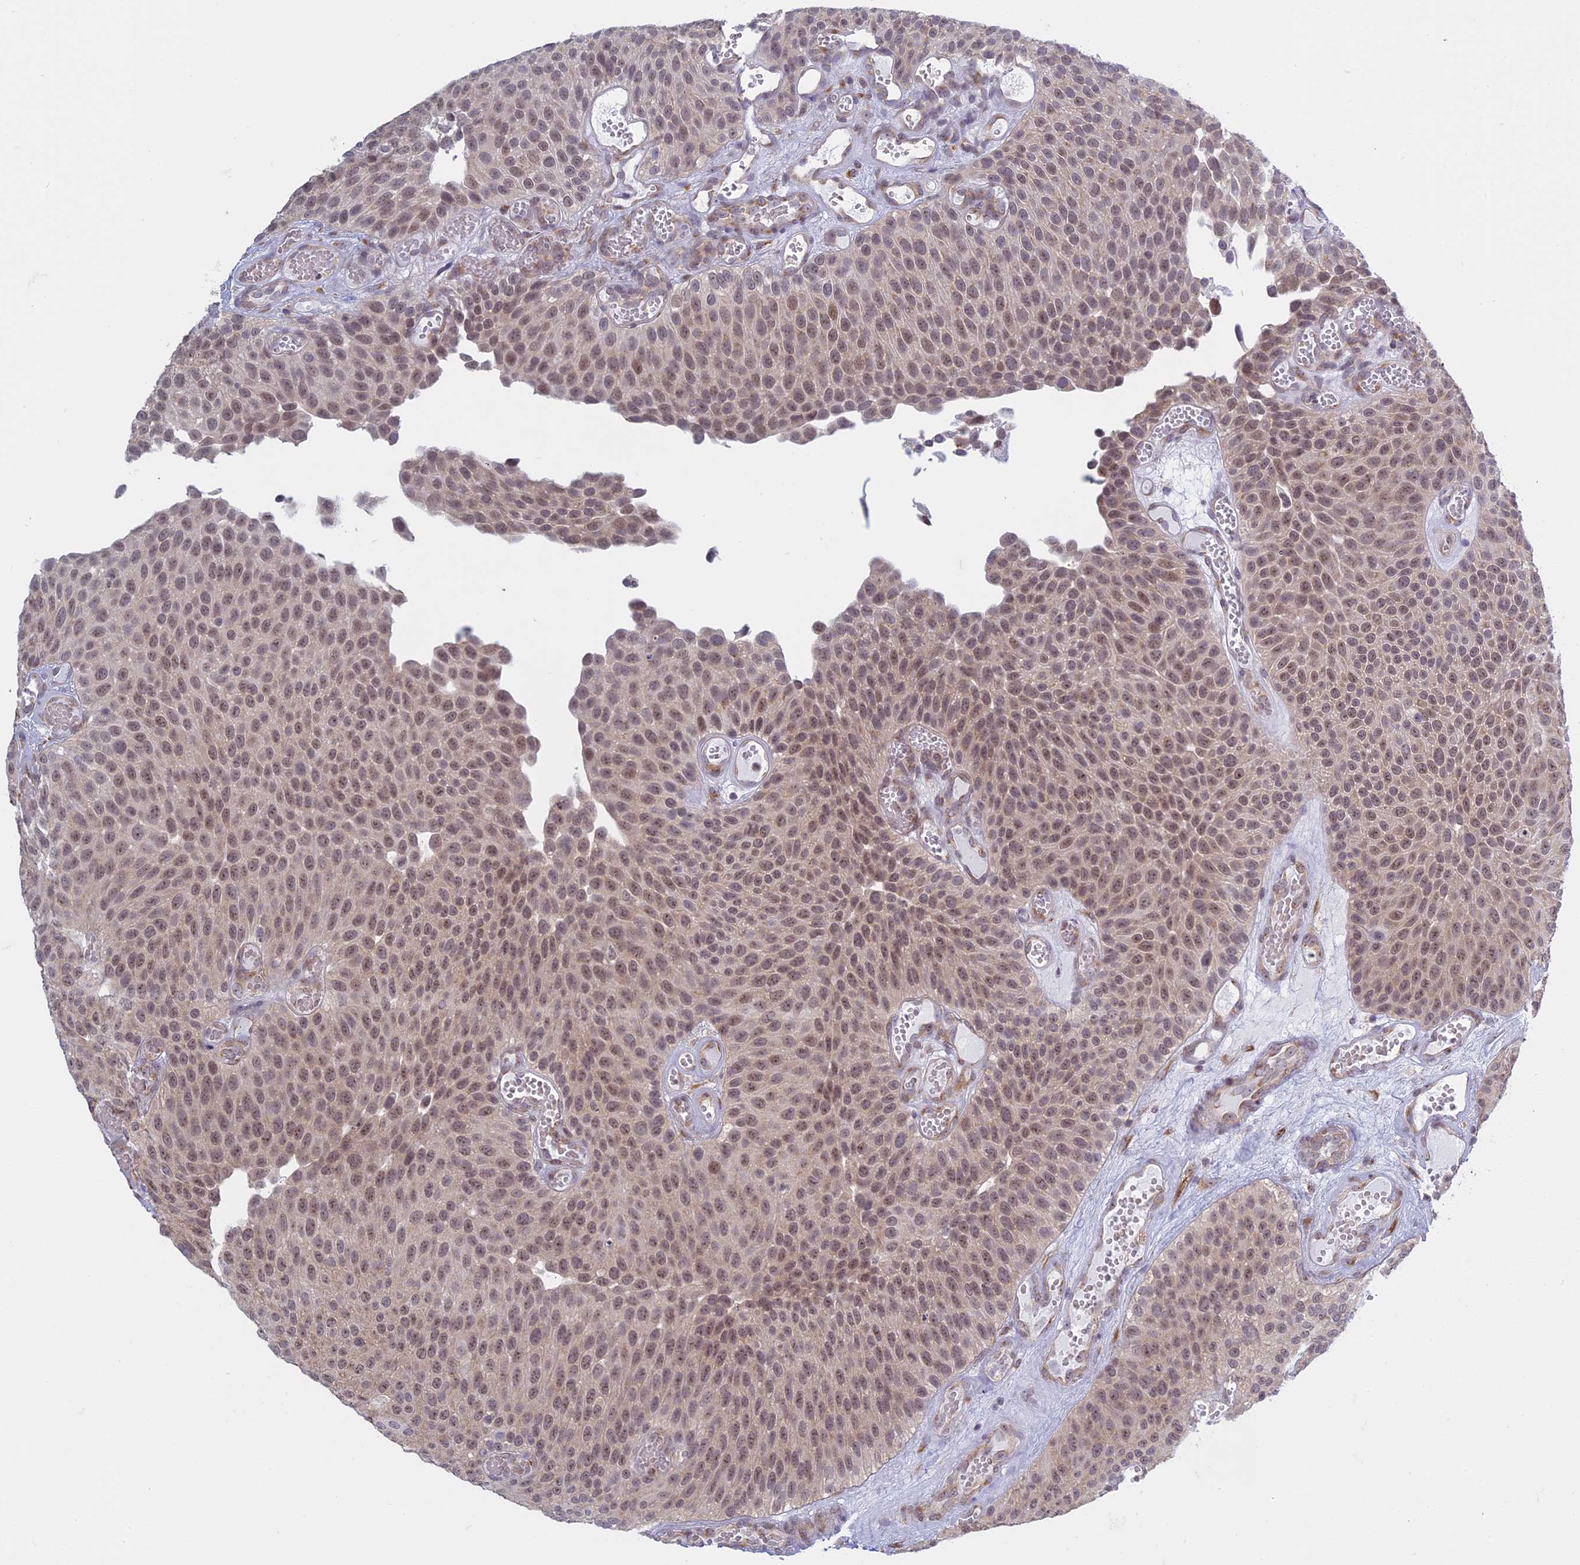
{"staining": {"intensity": "moderate", "quantity": ">75%", "location": "nuclear"}, "tissue": "urothelial cancer", "cell_type": "Tumor cells", "image_type": "cancer", "snomed": [{"axis": "morphology", "description": "Urothelial carcinoma, Low grade"}, {"axis": "topography", "description": "Urinary bladder"}], "caption": "Urothelial cancer stained with a brown dye reveals moderate nuclear positive expression in approximately >75% of tumor cells.", "gene": "RPS19BP1", "patient": {"sex": "male", "age": 89}}